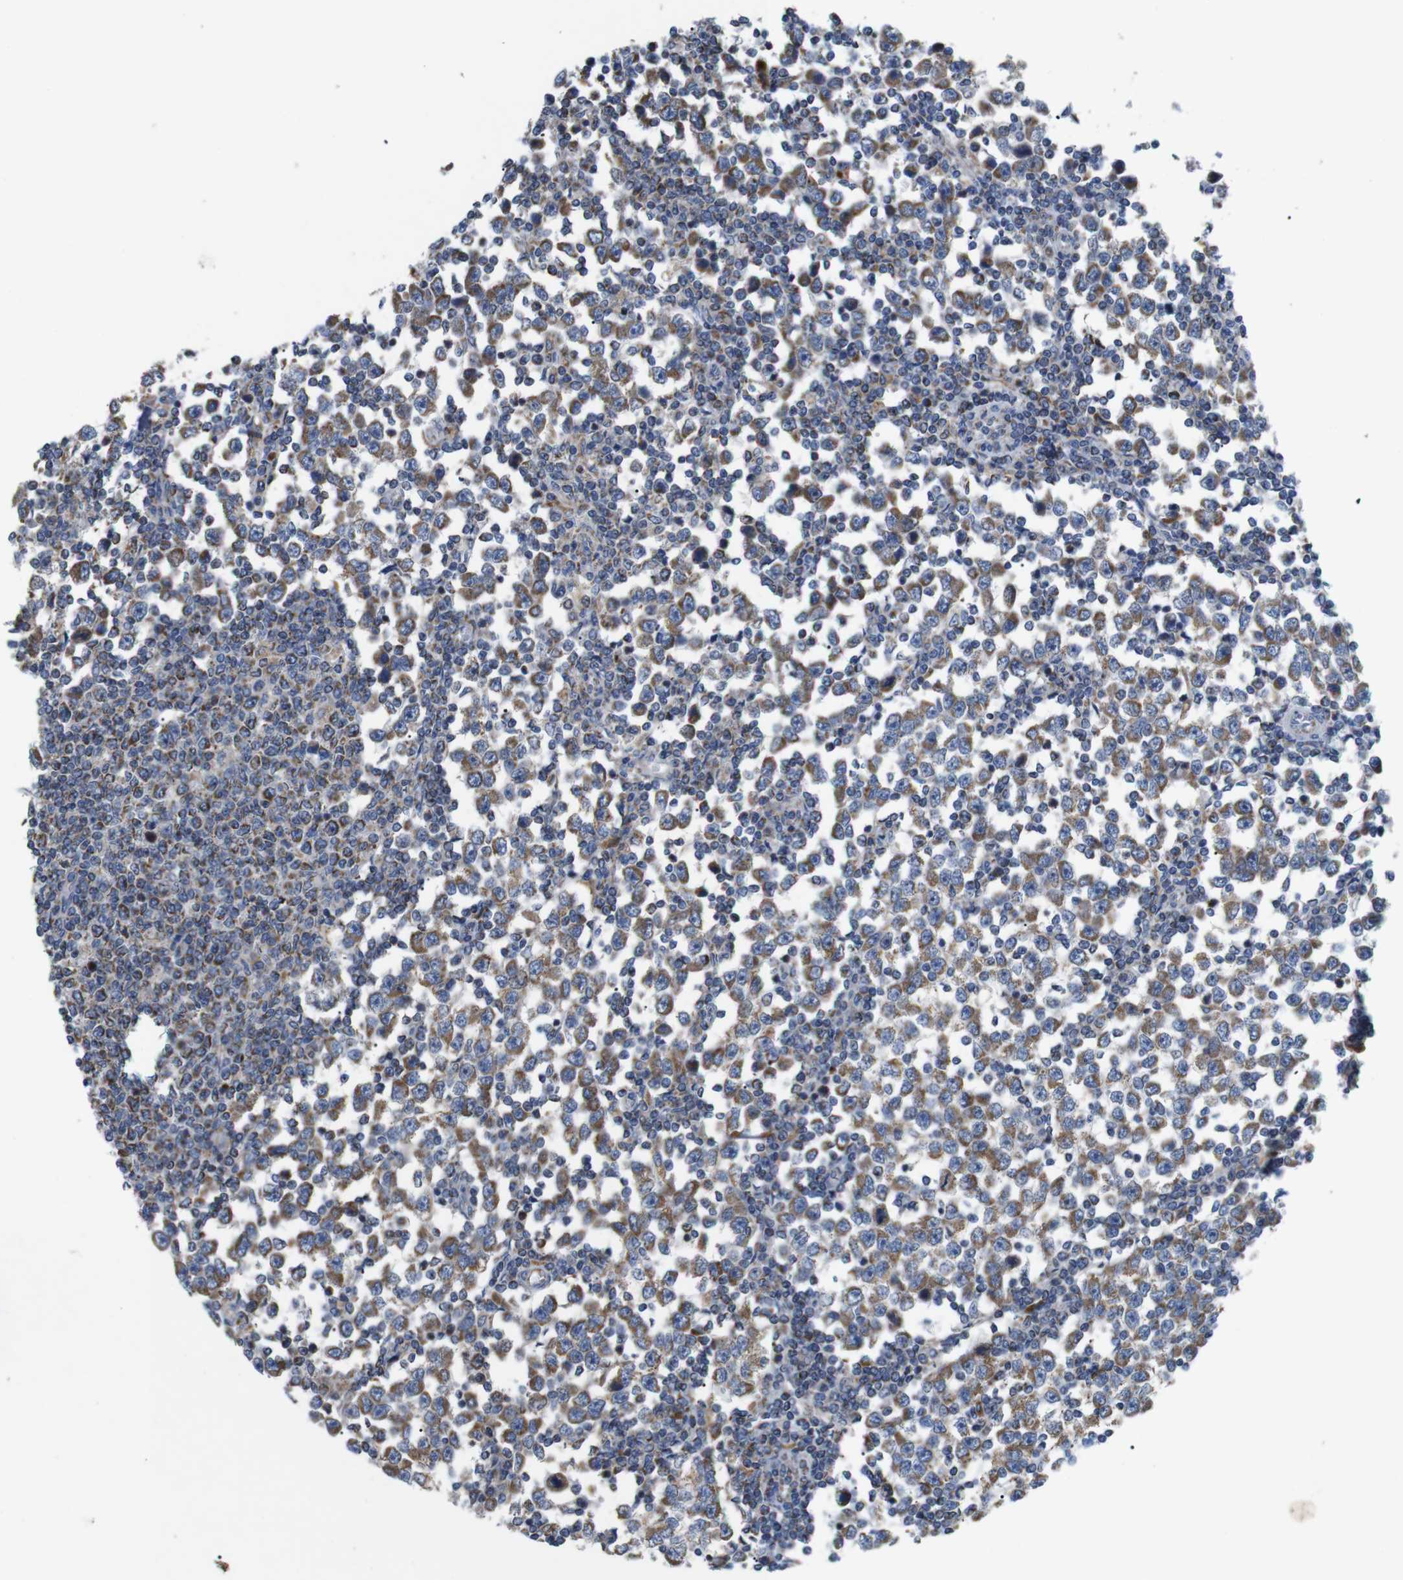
{"staining": {"intensity": "moderate", "quantity": ">75%", "location": "cytoplasmic/membranous"}, "tissue": "testis cancer", "cell_type": "Tumor cells", "image_type": "cancer", "snomed": [{"axis": "morphology", "description": "Seminoma, NOS"}, {"axis": "topography", "description": "Testis"}], "caption": "Human testis seminoma stained with a brown dye exhibits moderate cytoplasmic/membranous positive staining in about >75% of tumor cells.", "gene": "F2RL1", "patient": {"sex": "male", "age": 65}}